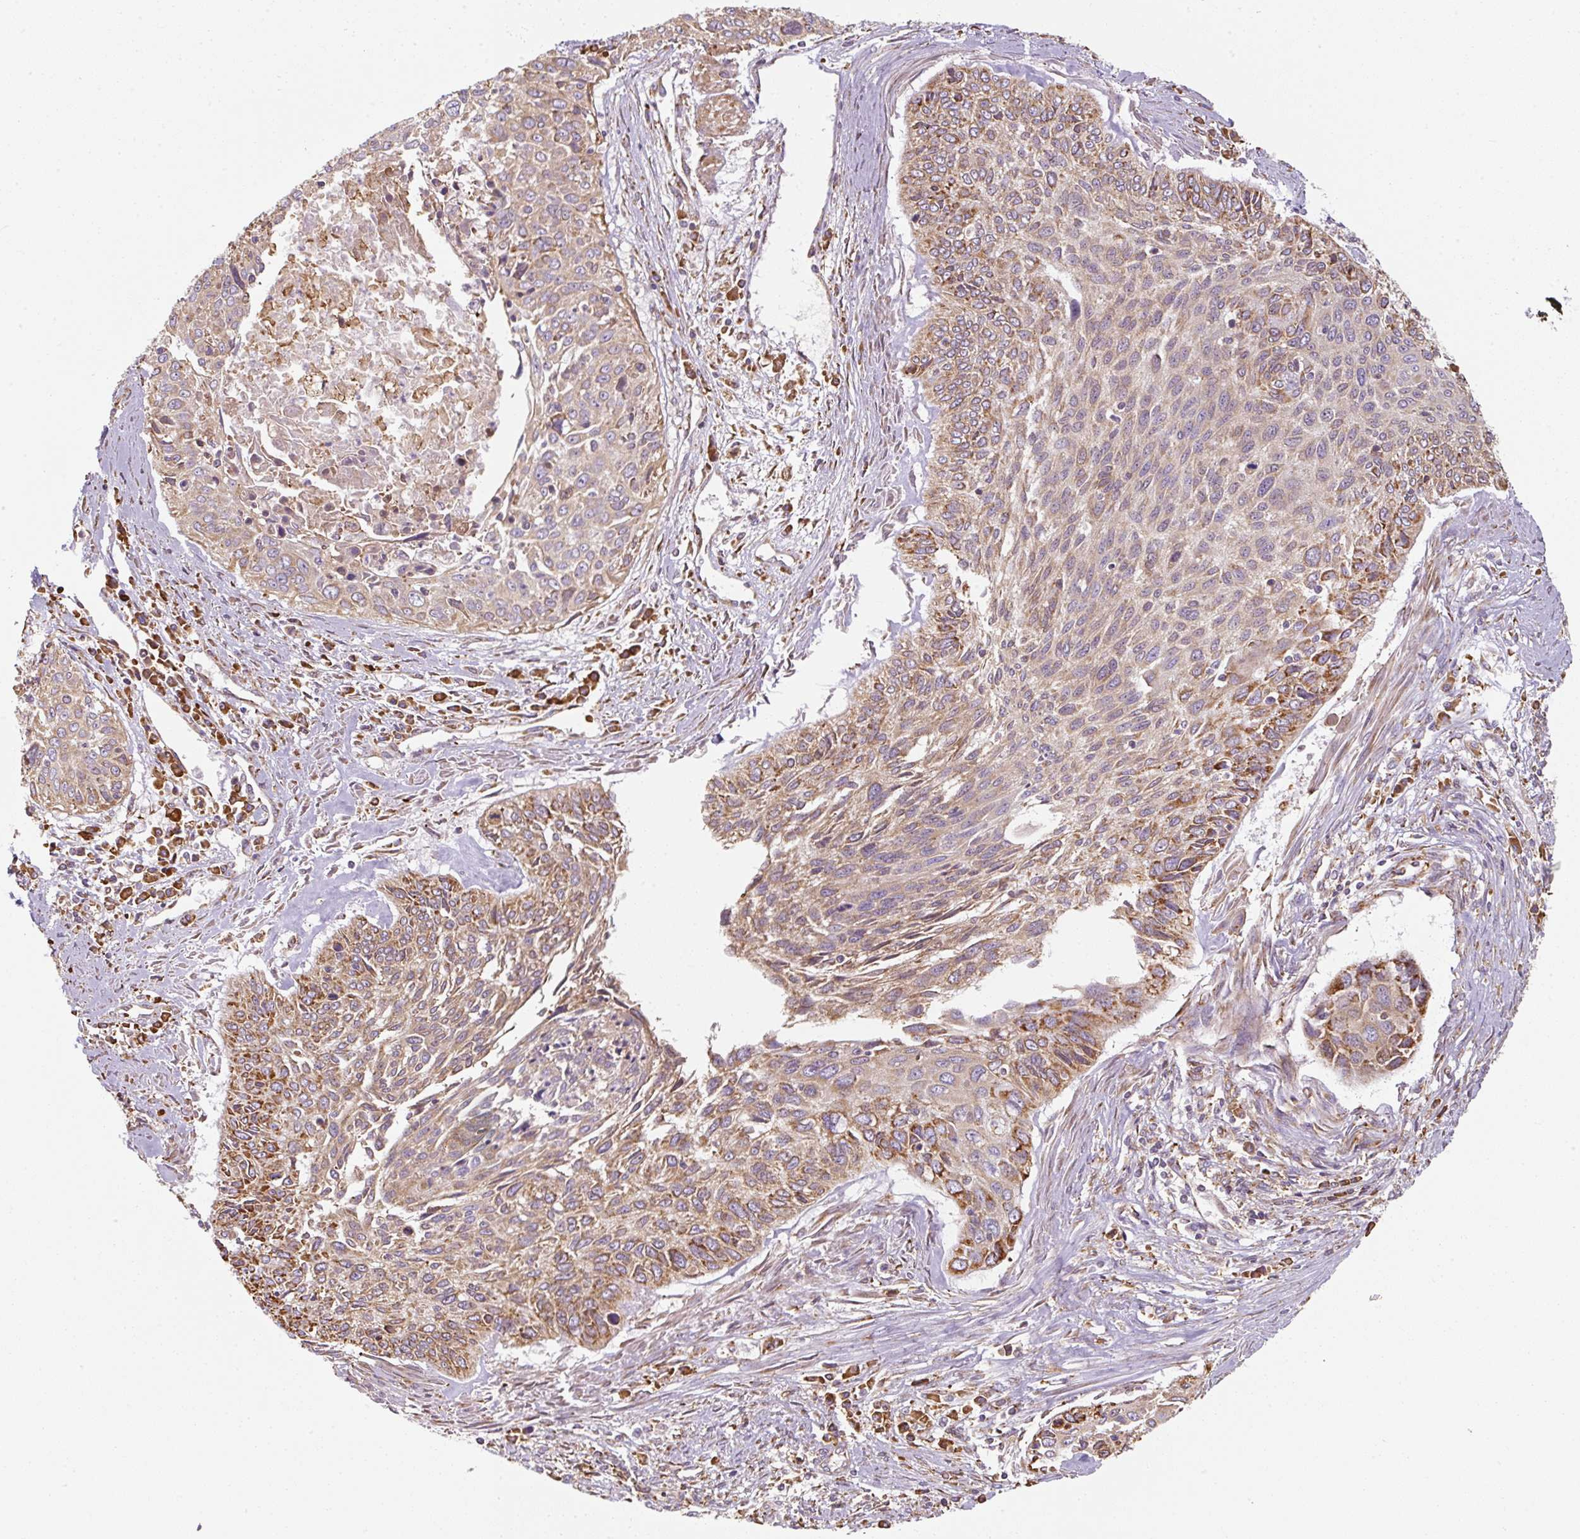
{"staining": {"intensity": "moderate", "quantity": "25%-75%", "location": "cytoplasmic/membranous"}, "tissue": "cervical cancer", "cell_type": "Tumor cells", "image_type": "cancer", "snomed": [{"axis": "morphology", "description": "Squamous cell carcinoma, NOS"}, {"axis": "topography", "description": "Cervix"}], "caption": "Cervical cancer tissue exhibits moderate cytoplasmic/membranous positivity in approximately 25%-75% of tumor cells (DAB (3,3'-diaminobenzidine) IHC with brightfield microscopy, high magnification).", "gene": "PRKCSH", "patient": {"sex": "female", "age": 55}}